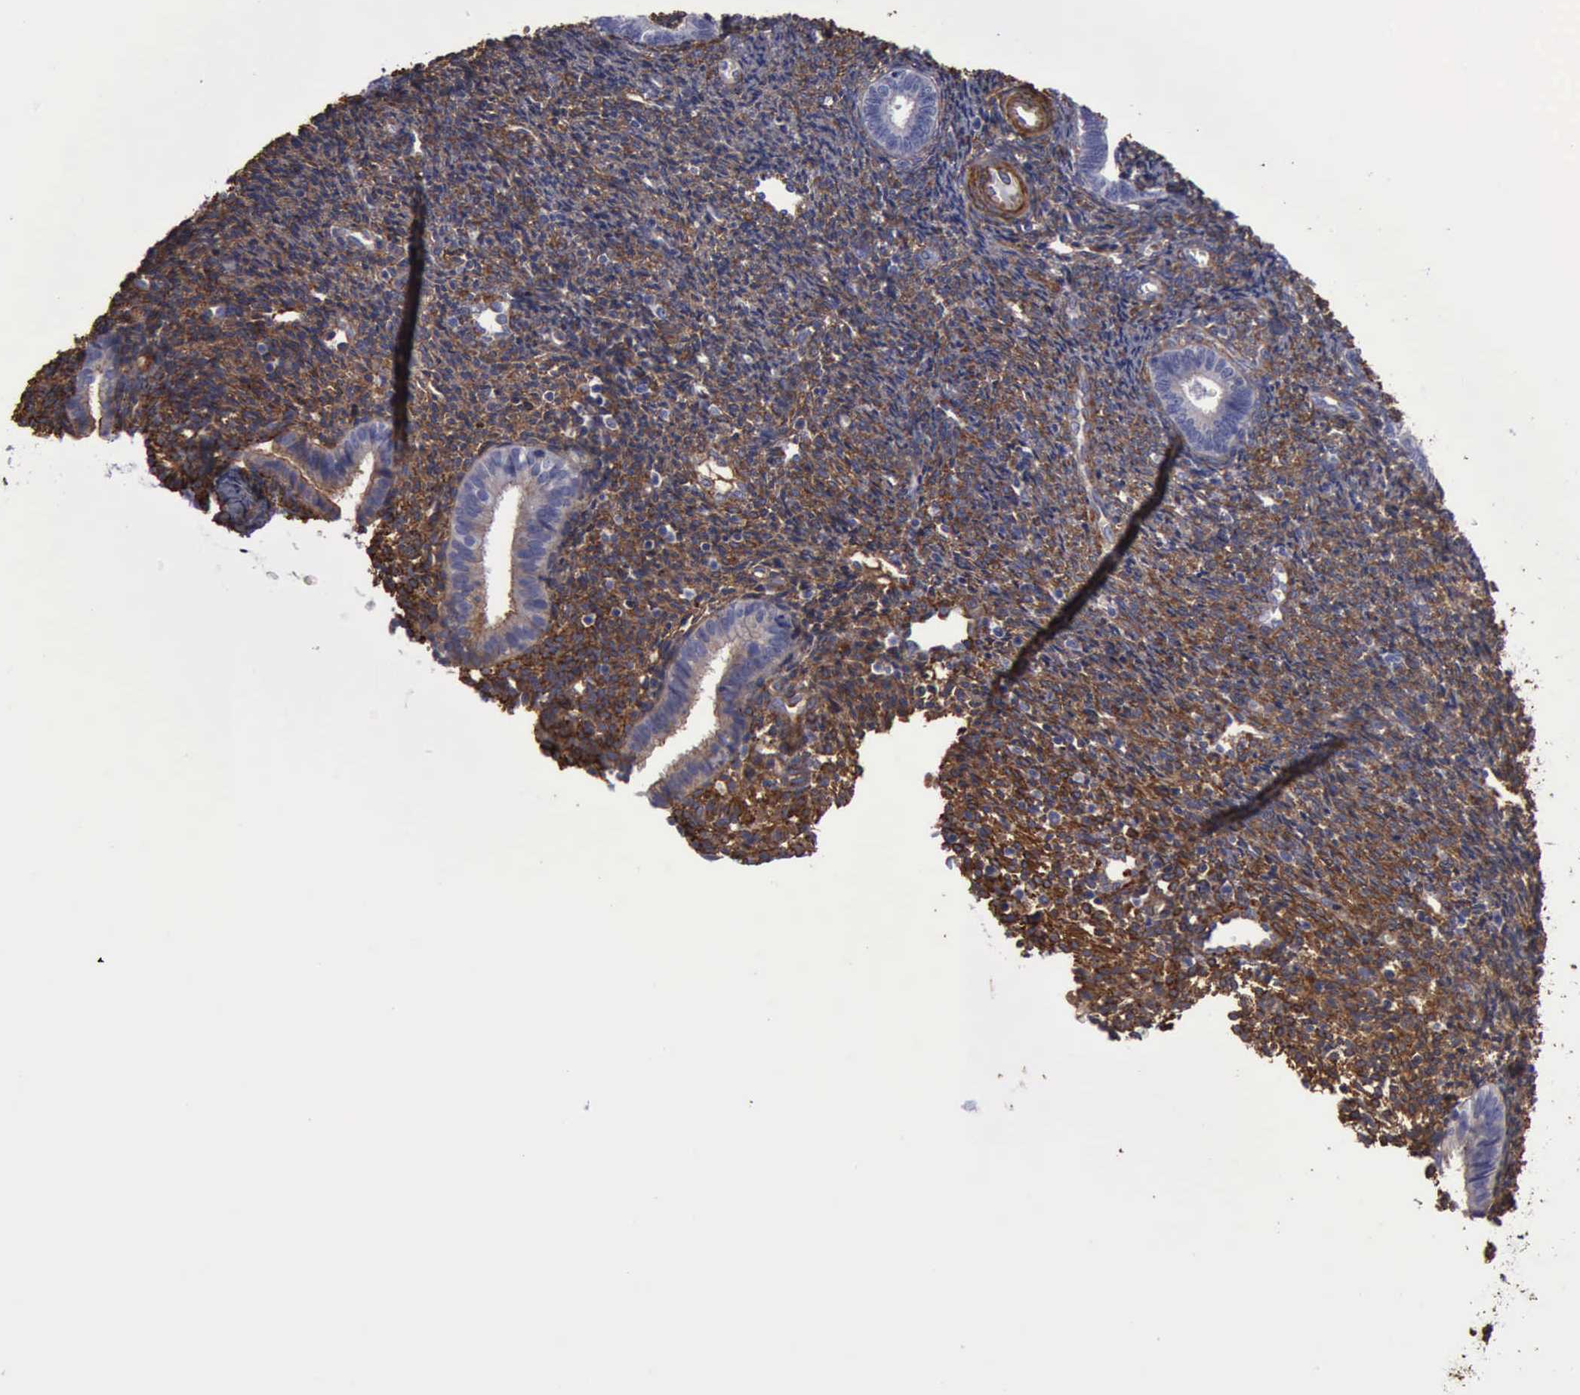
{"staining": {"intensity": "strong", "quantity": ">75%", "location": "cytoplasmic/membranous"}, "tissue": "endometrium", "cell_type": "Cells in endometrial stroma", "image_type": "normal", "snomed": [{"axis": "morphology", "description": "Normal tissue, NOS"}, {"axis": "topography", "description": "Endometrium"}], "caption": "Immunohistochemical staining of unremarkable human endometrium exhibits strong cytoplasmic/membranous protein staining in about >75% of cells in endometrial stroma.", "gene": "FLNA", "patient": {"sex": "female", "age": 27}}